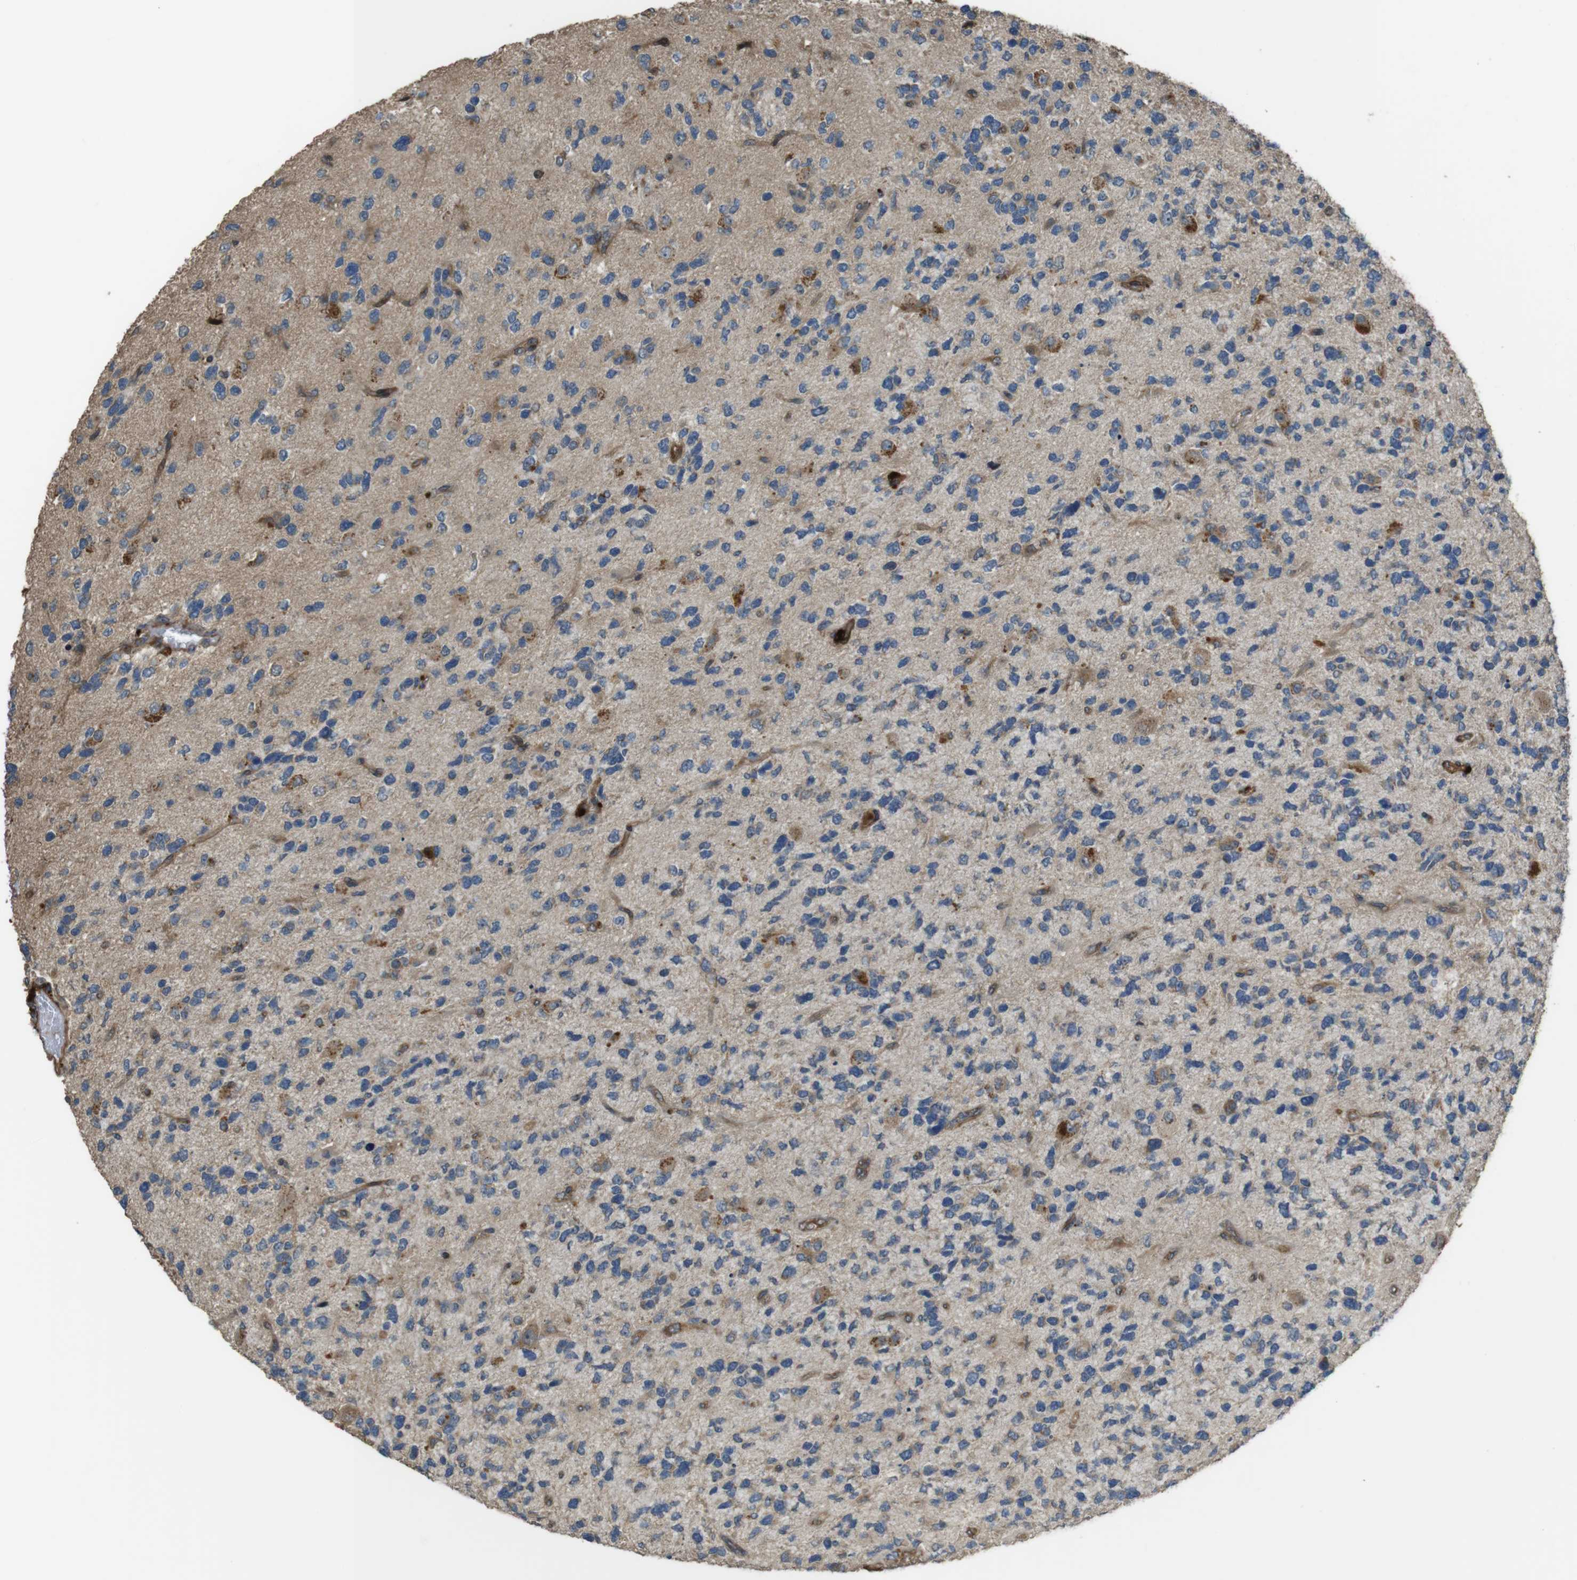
{"staining": {"intensity": "moderate", "quantity": "25%-75%", "location": "cytoplasmic/membranous"}, "tissue": "glioma", "cell_type": "Tumor cells", "image_type": "cancer", "snomed": [{"axis": "morphology", "description": "Glioma, malignant, High grade"}, {"axis": "topography", "description": "Brain"}], "caption": "A brown stain shows moderate cytoplasmic/membranous positivity of a protein in human glioma tumor cells.", "gene": "MSRB3", "patient": {"sex": "female", "age": 58}}